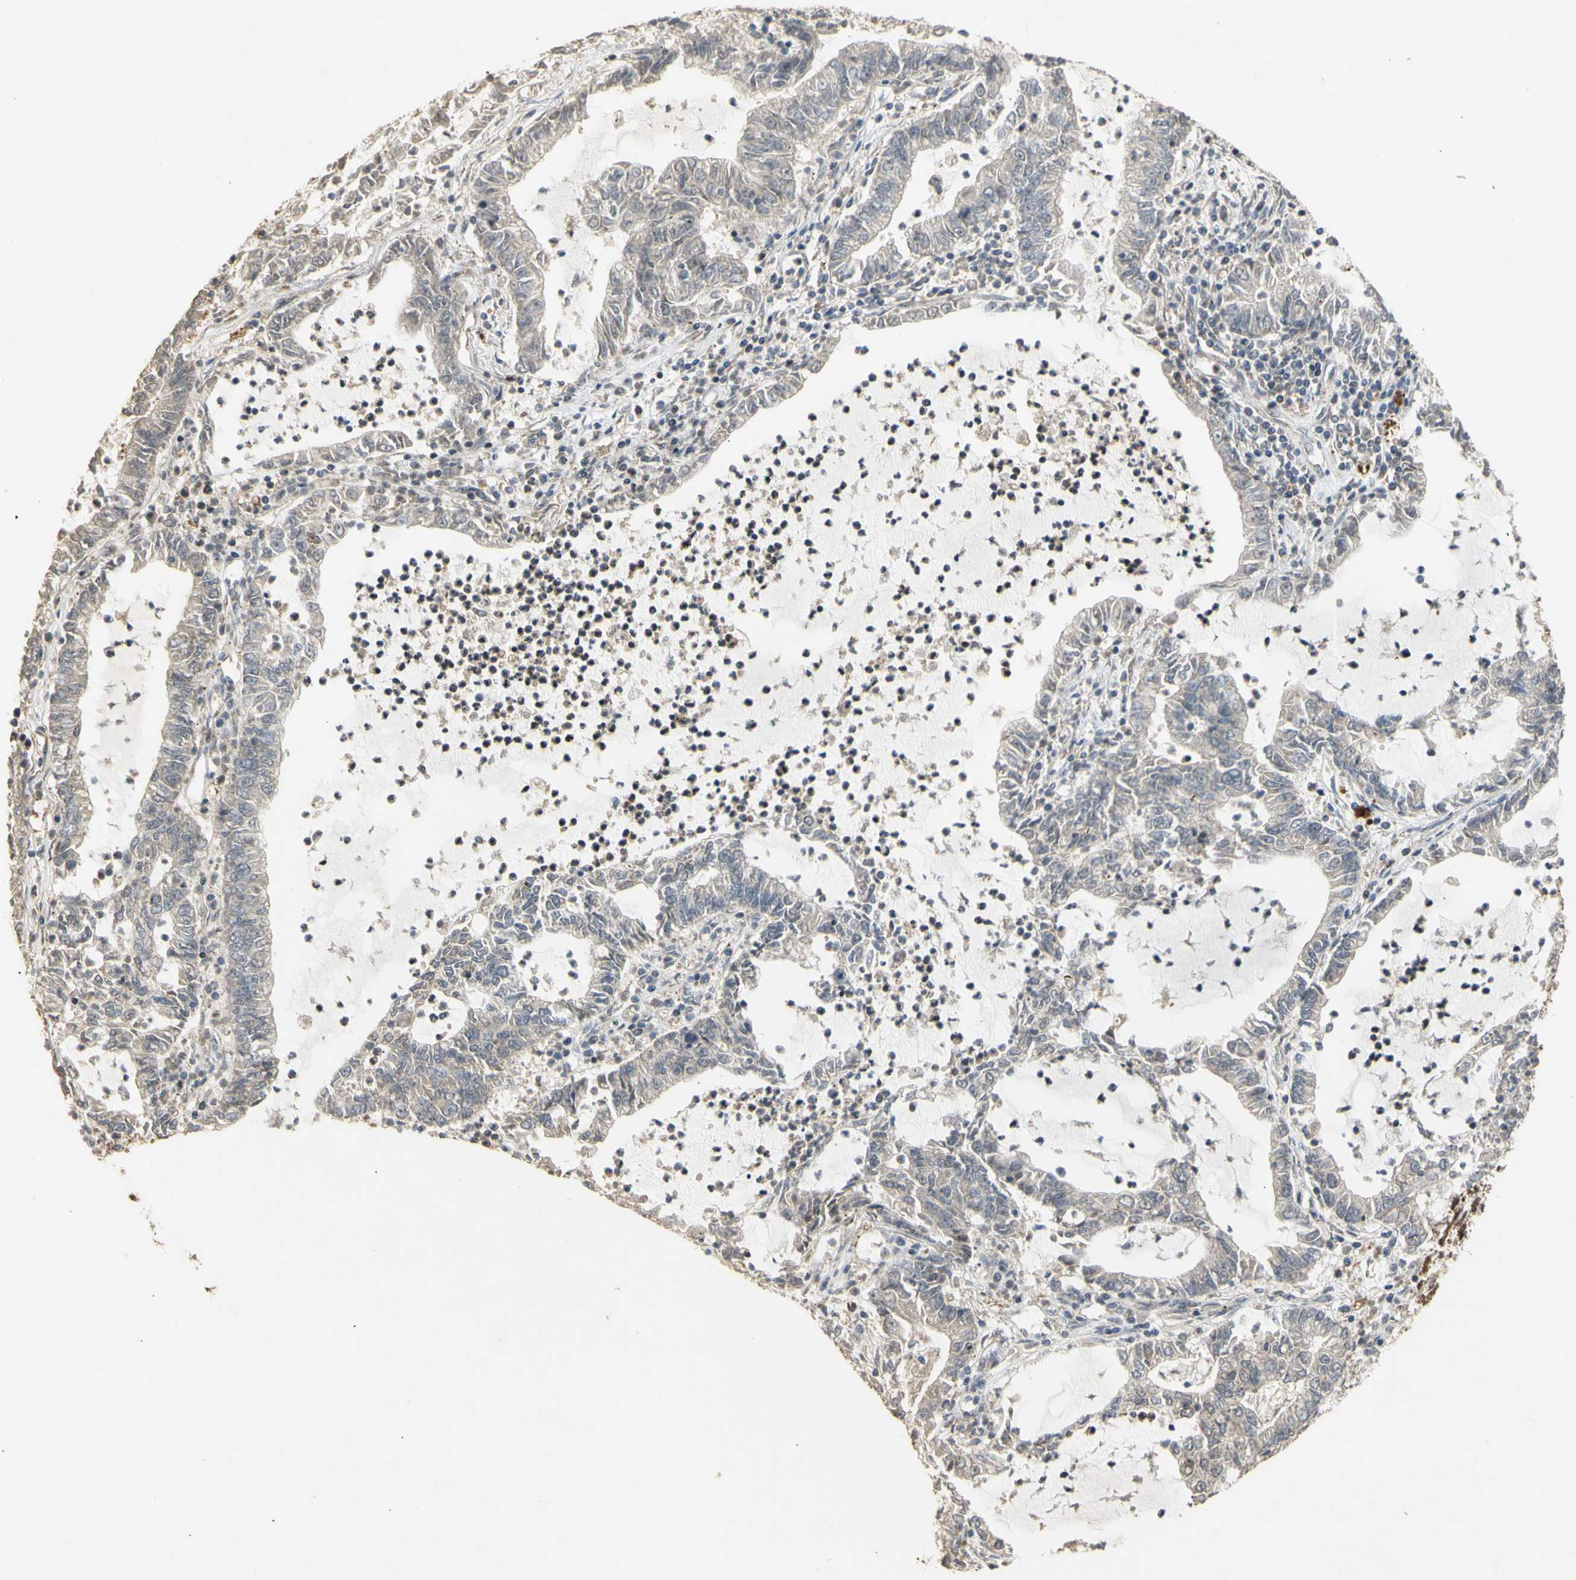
{"staining": {"intensity": "negative", "quantity": "none", "location": "none"}, "tissue": "lung cancer", "cell_type": "Tumor cells", "image_type": "cancer", "snomed": [{"axis": "morphology", "description": "Adenocarcinoma, NOS"}, {"axis": "topography", "description": "Lung"}], "caption": "Human lung adenocarcinoma stained for a protein using IHC exhibits no expression in tumor cells.", "gene": "GTF2E2", "patient": {"sex": "female", "age": 51}}